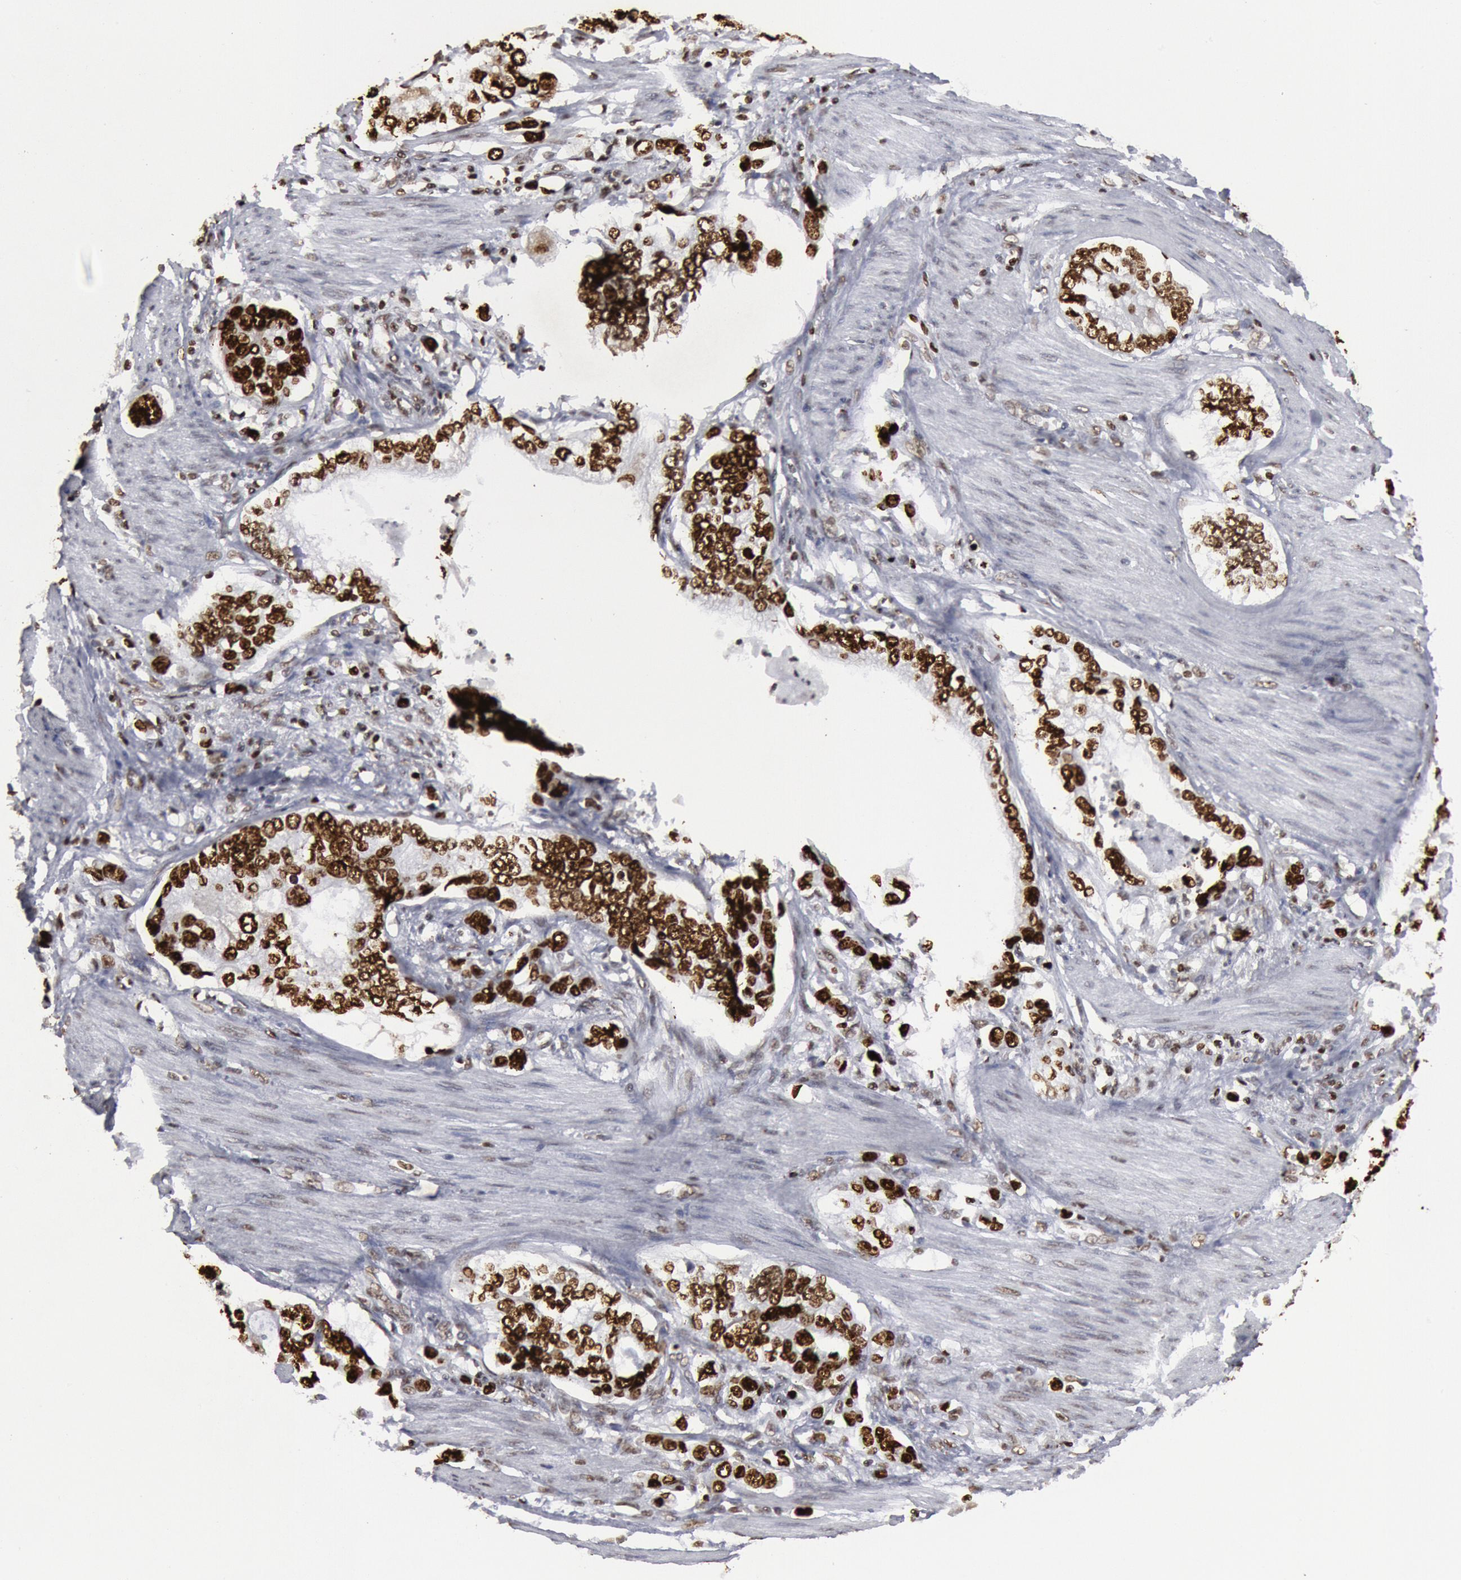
{"staining": {"intensity": "strong", "quantity": ">75%", "location": "nuclear"}, "tissue": "stomach cancer", "cell_type": "Tumor cells", "image_type": "cancer", "snomed": [{"axis": "morphology", "description": "Adenocarcinoma, NOS"}, {"axis": "topography", "description": "Pancreas"}, {"axis": "topography", "description": "Stomach, upper"}], "caption": "Immunohistochemical staining of stomach adenocarcinoma reveals high levels of strong nuclear staining in approximately >75% of tumor cells. The staining is performed using DAB (3,3'-diaminobenzidine) brown chromogen to label protein expression. The nuclei are counter-stained blue using hematoxylin.", "gene": "SUB1", "patient": {"sex": "male", "age": 77}}